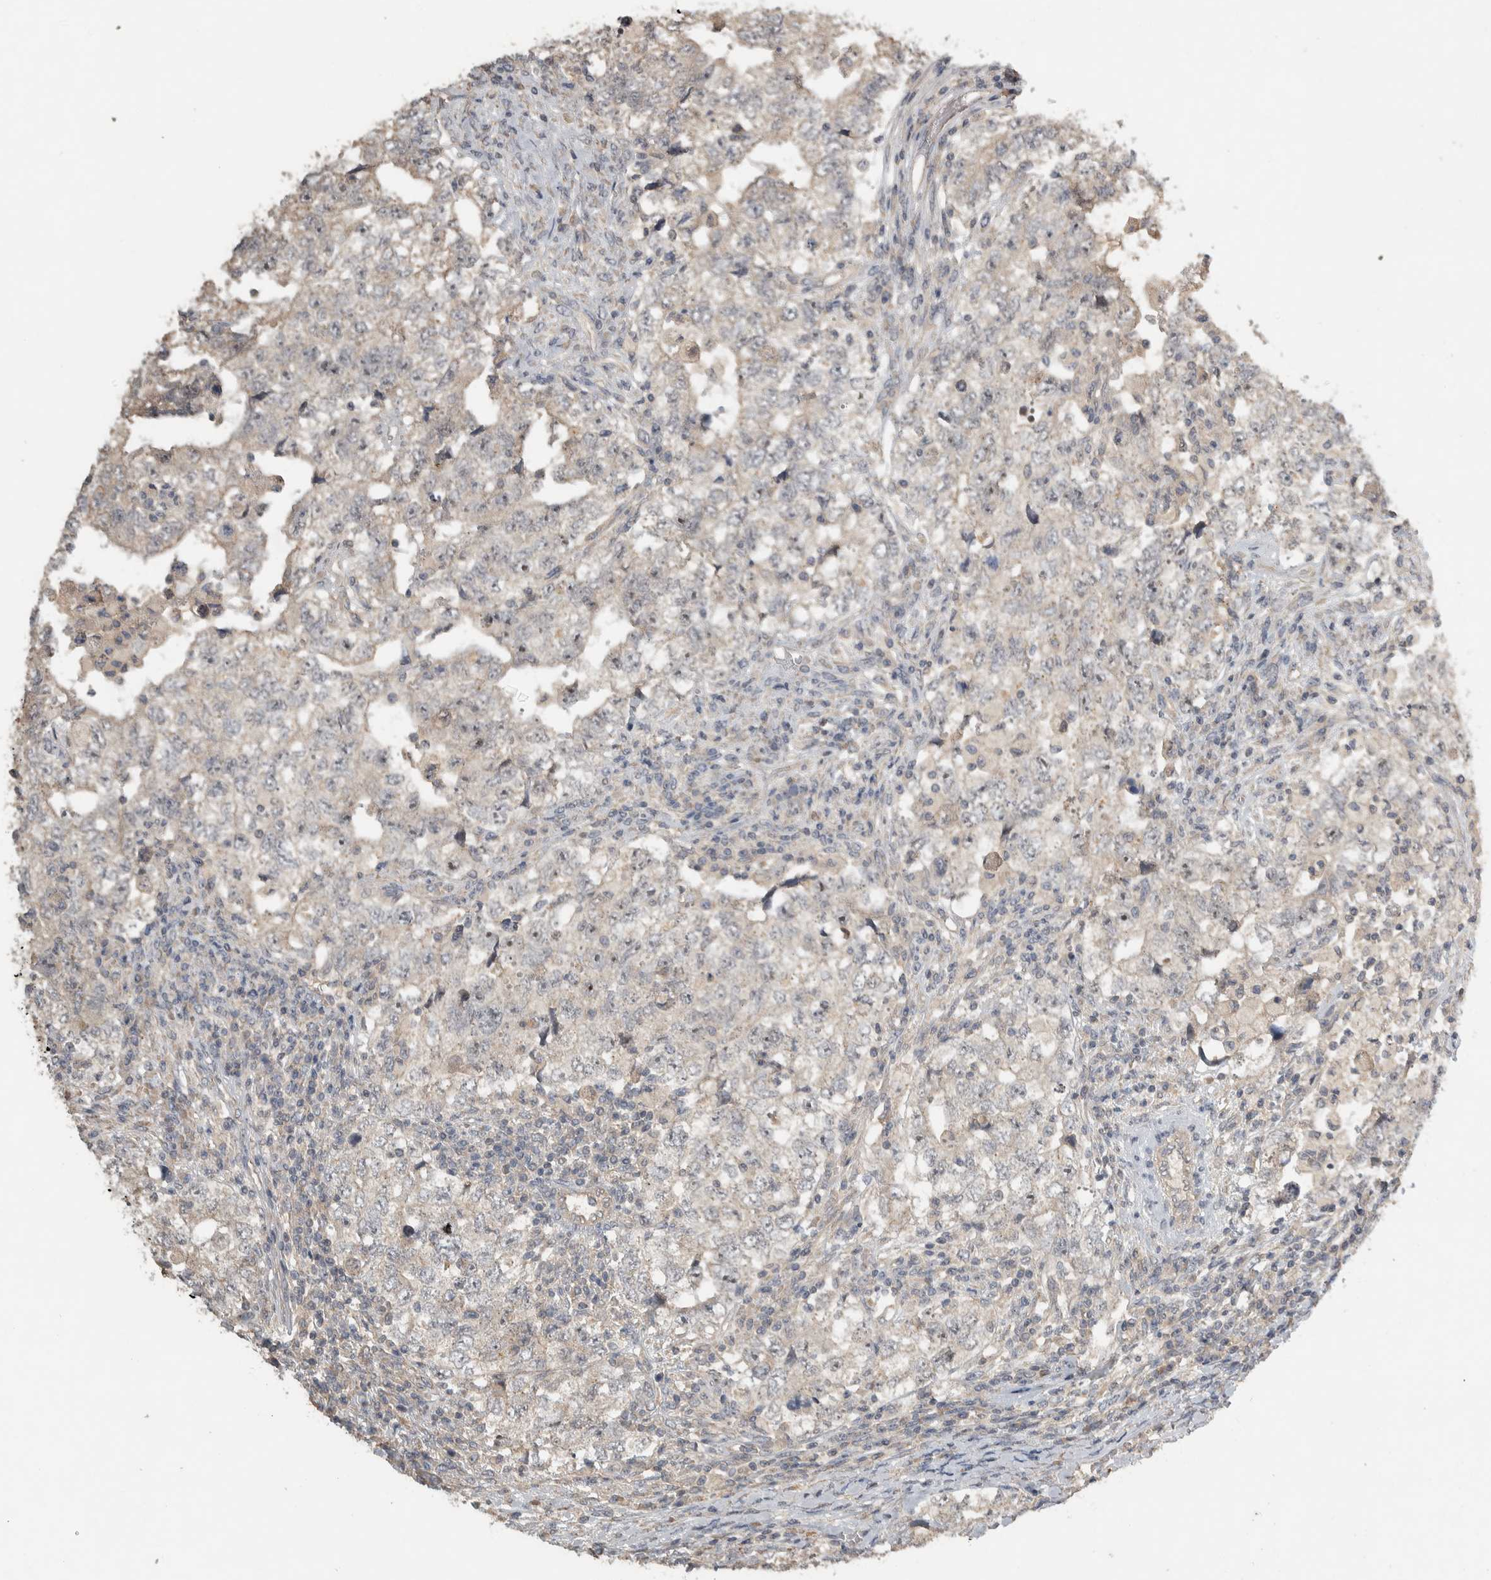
{"staining": {"intensity": "negative", "quantity": "none", "location": "none"}, "tissue": "testis cancer", "cell_type": "Tumor cells", "image_type": "cancer", "snomed": [{"axis": "morphology", "description": "Carcinoma, Embryonal, NOS"}, {"axis": "topography", "description": "Testis"}], "caption": "The immunohistochemistry histopathology image has no significant positivity in tumor cells of testis embryonal carcinoma tissue.", "gene": "EIF3H", "patient": {"sex": "male", "age": 36}}